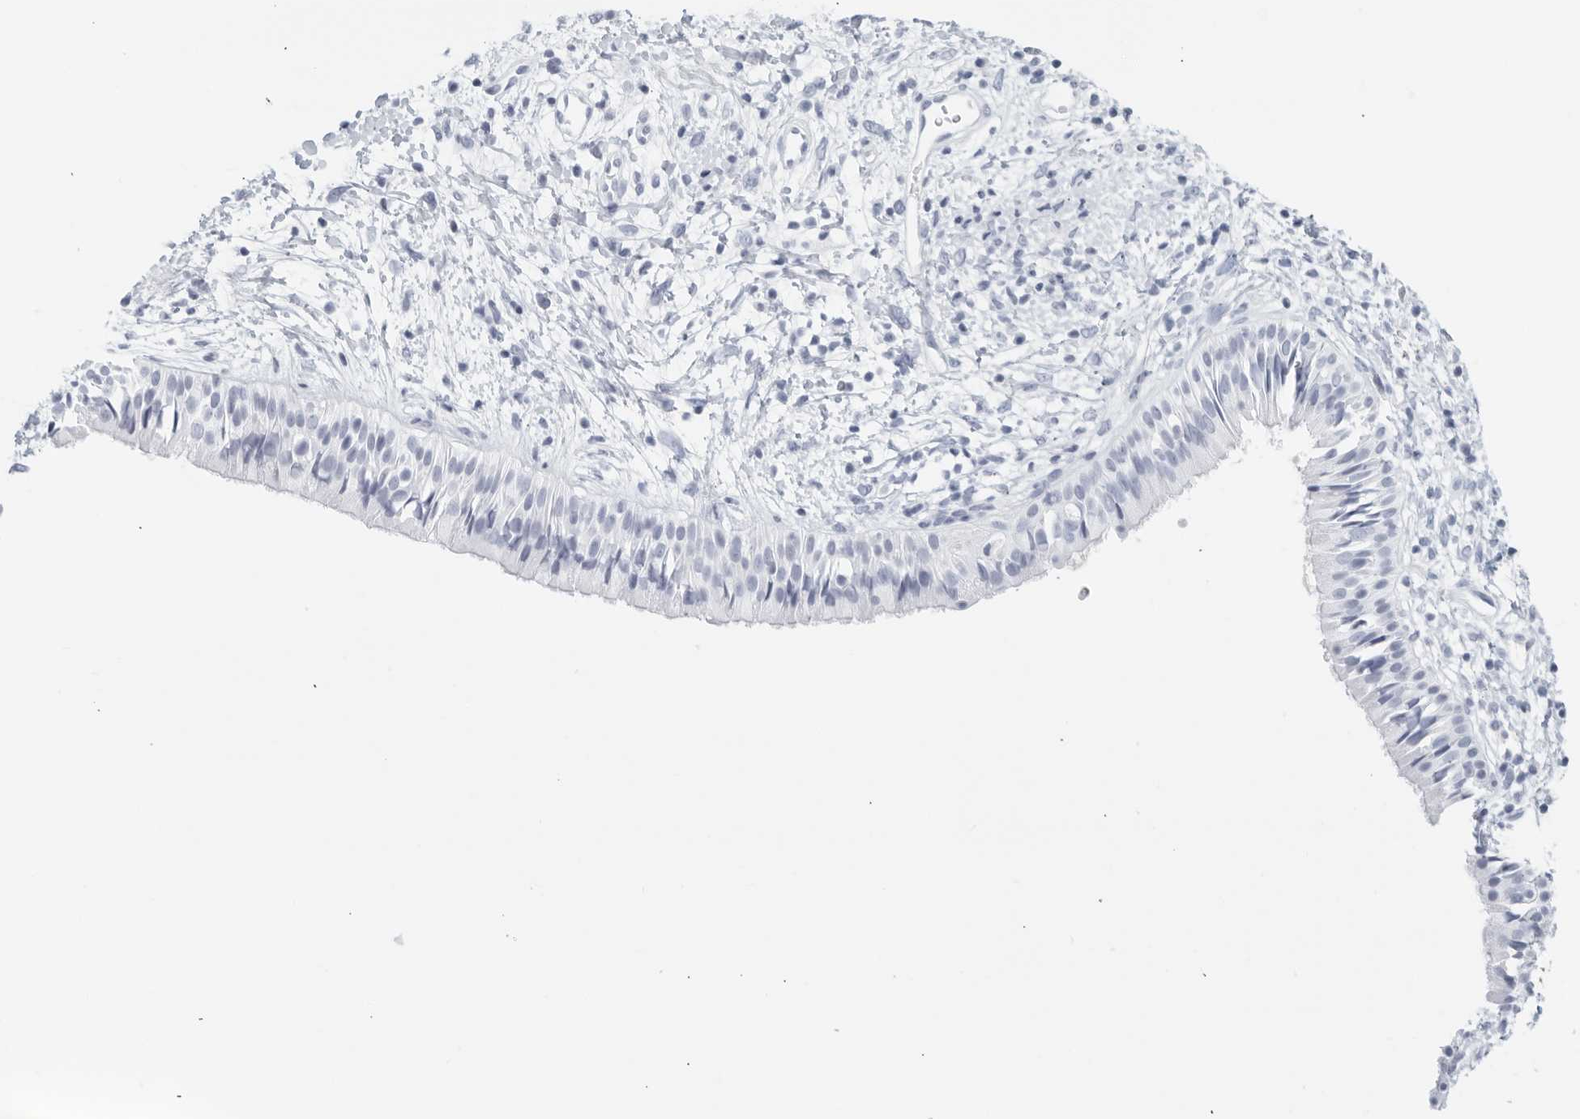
{"staining": {"intensity": "negative", "quantity": "none", "location": "none"}, "tissue": "nasopharynx", "cell_type": "Respiratory epithelial cells", "image_type": "normal", "snomed": [{"axis": "morphology", "description": "Normal tissue, NOS"}, {"axis": "topography", "description": "Nasopharynx"}], "caption": "Immunohistochemistry (IHC) of benign nasopharynx displays no expression in respiratory epithelial cells.", "gene": "FGG", "patient": {"sex": "male", "age": 22}}